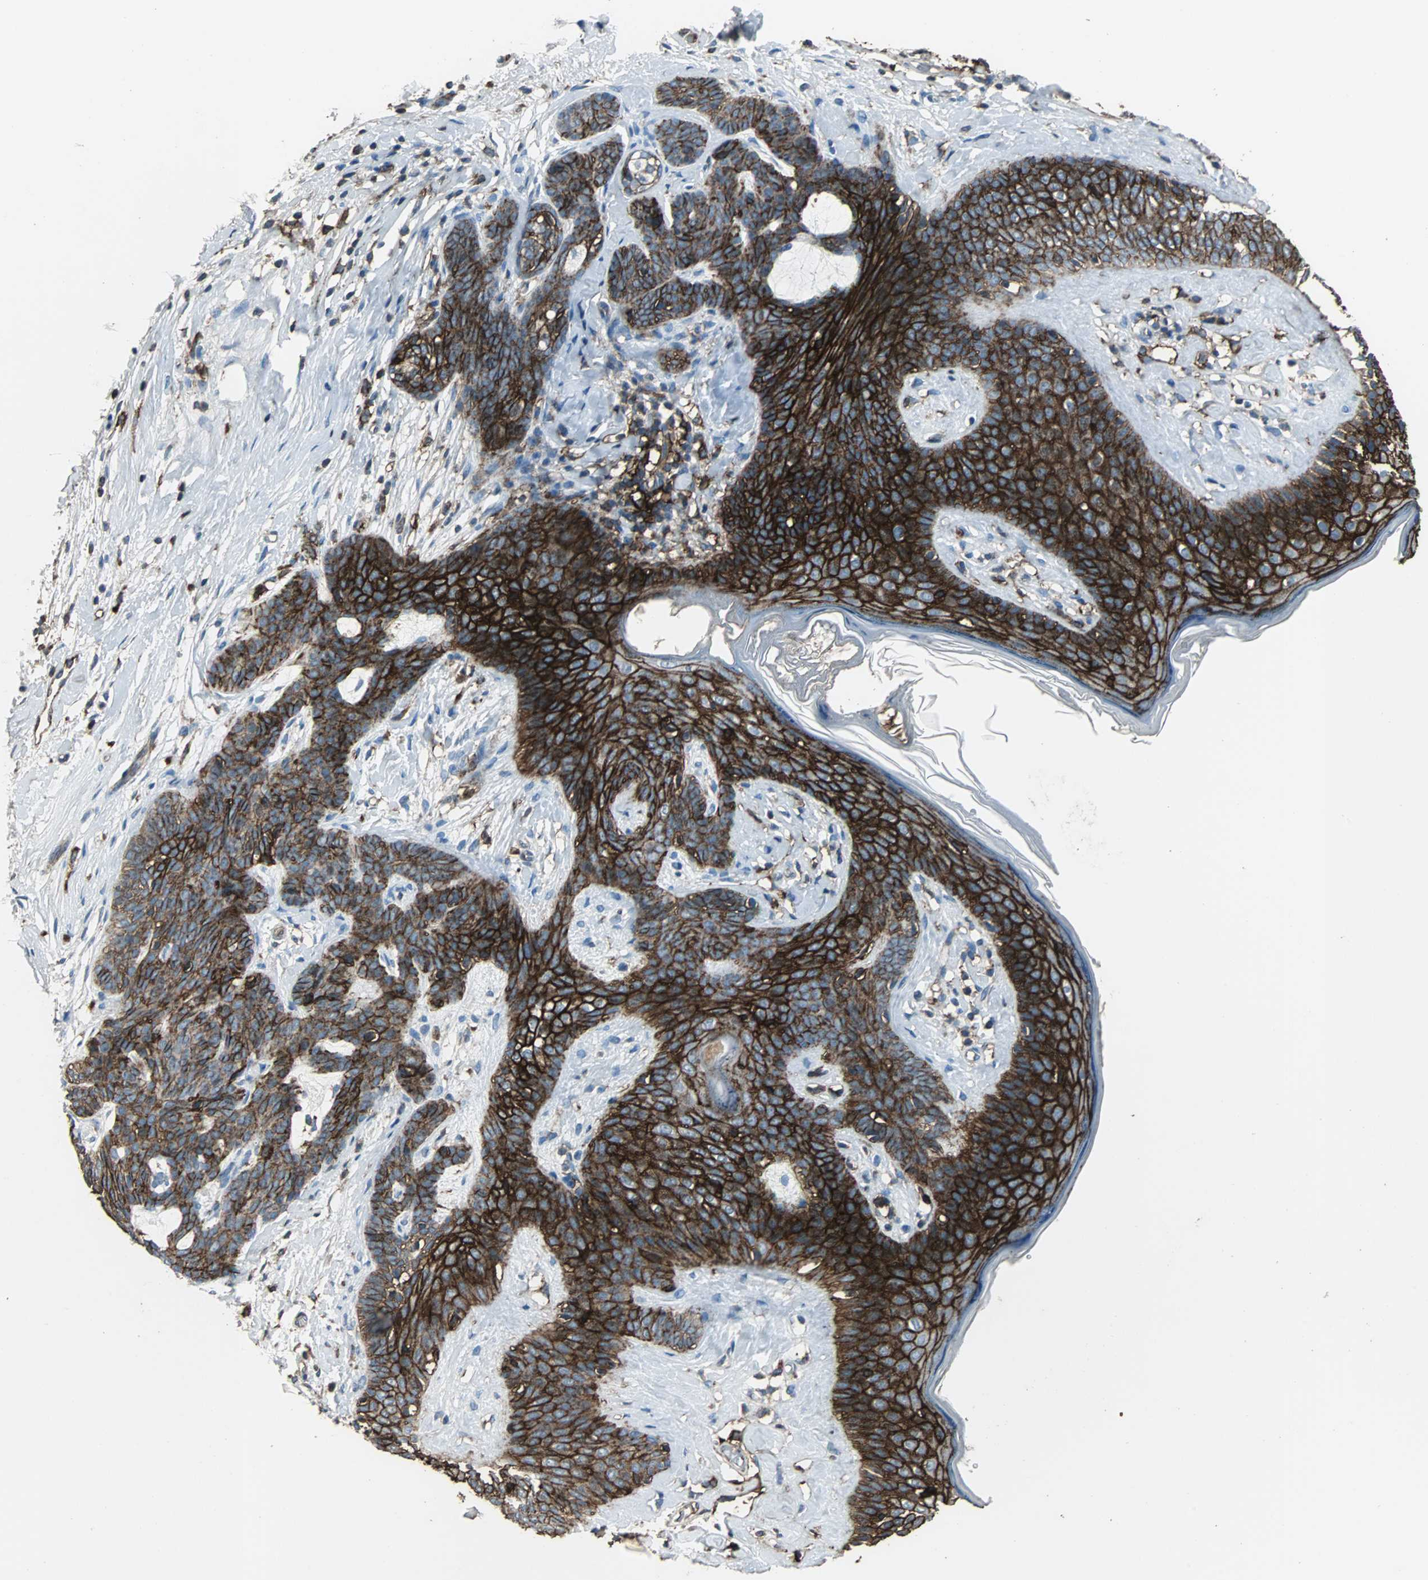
{"staining": {"intensity": "strong", "quantity": ">75%", "location": "cytoplasmic/membranous"}, "tissue": "skin cancer", "cell_type": "Tumor cells", "image_type": "cancer", "snomed": [{"axis": "morphology", "description": "Developmental malformation"}, {"axis": "morphology", "description": "Basal cell carcinoma"}, {"axis": "topography", "description": "Skin"}], "caption": "A histopathology image of skin basal cell carcinoma stained for a protein displays strong cytoplasmic/membranous brown staining in tumor cells.", "gene": "F11R", "patient": {"sex": "female", "age": 62}}